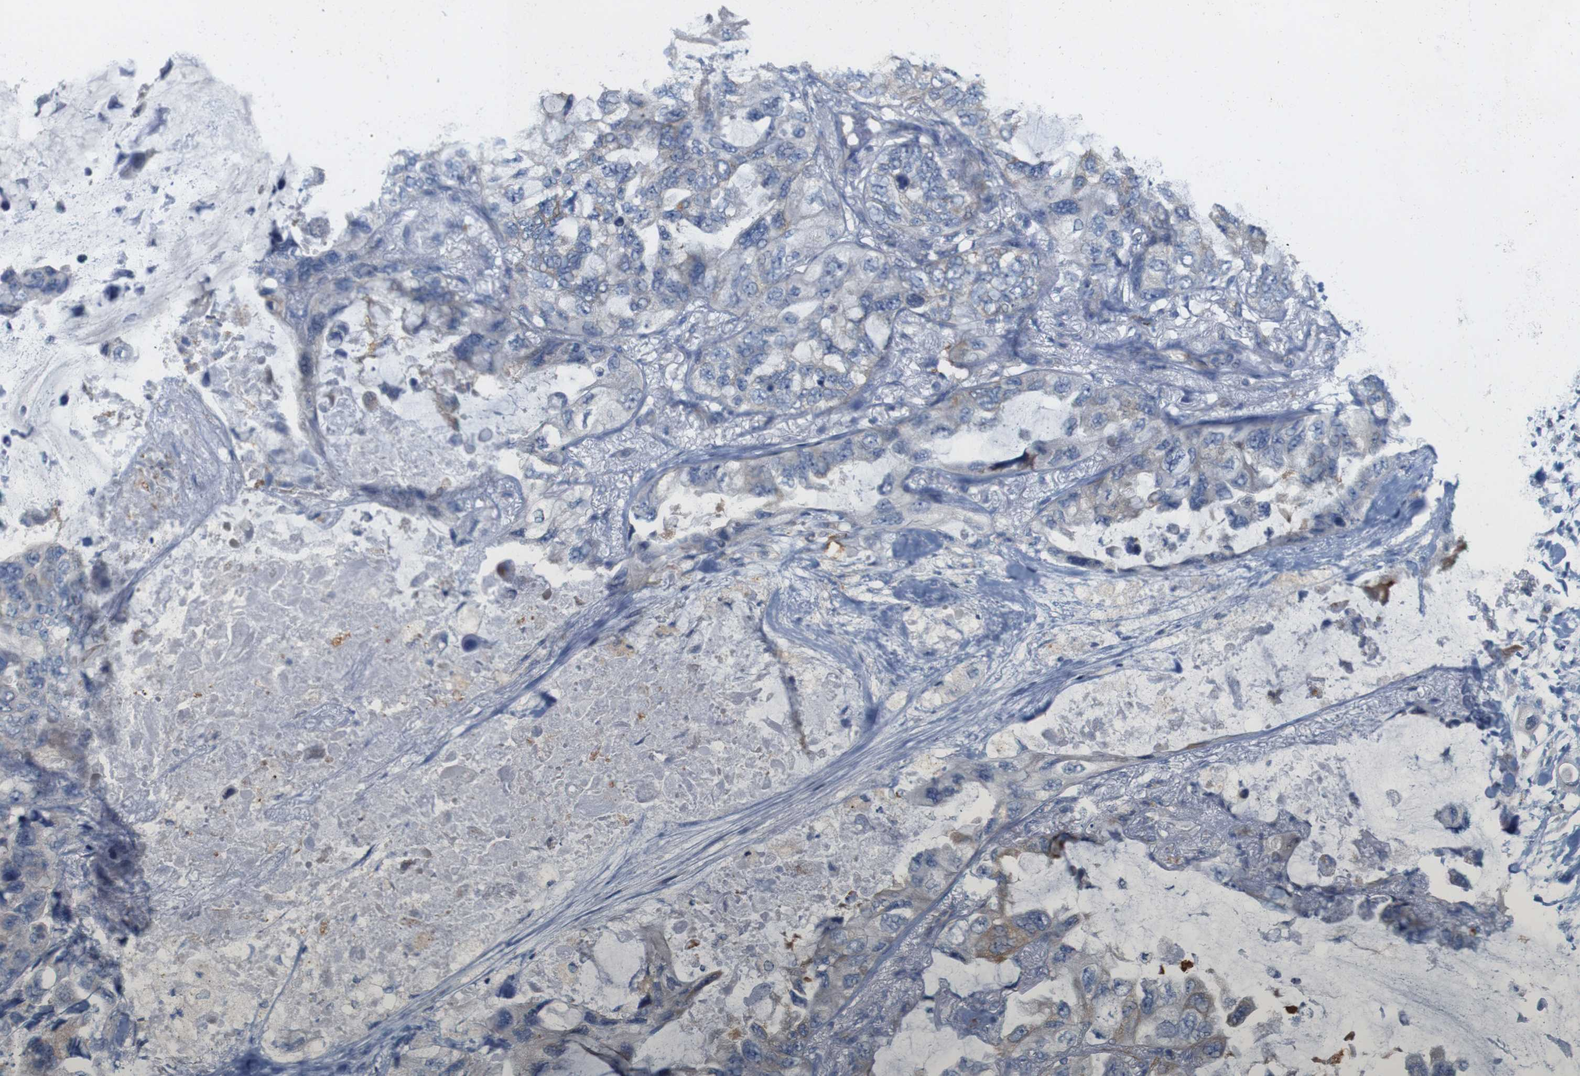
{"staining": {"intensity": "negative", "quantity": "none", "location": "none"}, "tissue": "lung cancer", "cell_type": "Tumor cells", "image_type": "cancer", "snomed": [{"axis": "morphology", "description": "Squamous cell carcinoma, NOS"}, {"axis": "topography", "description": "Lung"}], "caption": "Immunohistochemistry (IHC) micrograph of human lung cancer stained for a protein (brown), which shows no positivity in tumor cells.", "gene": "MYEOV", "patient": {"sex": "female", "age": 73}}